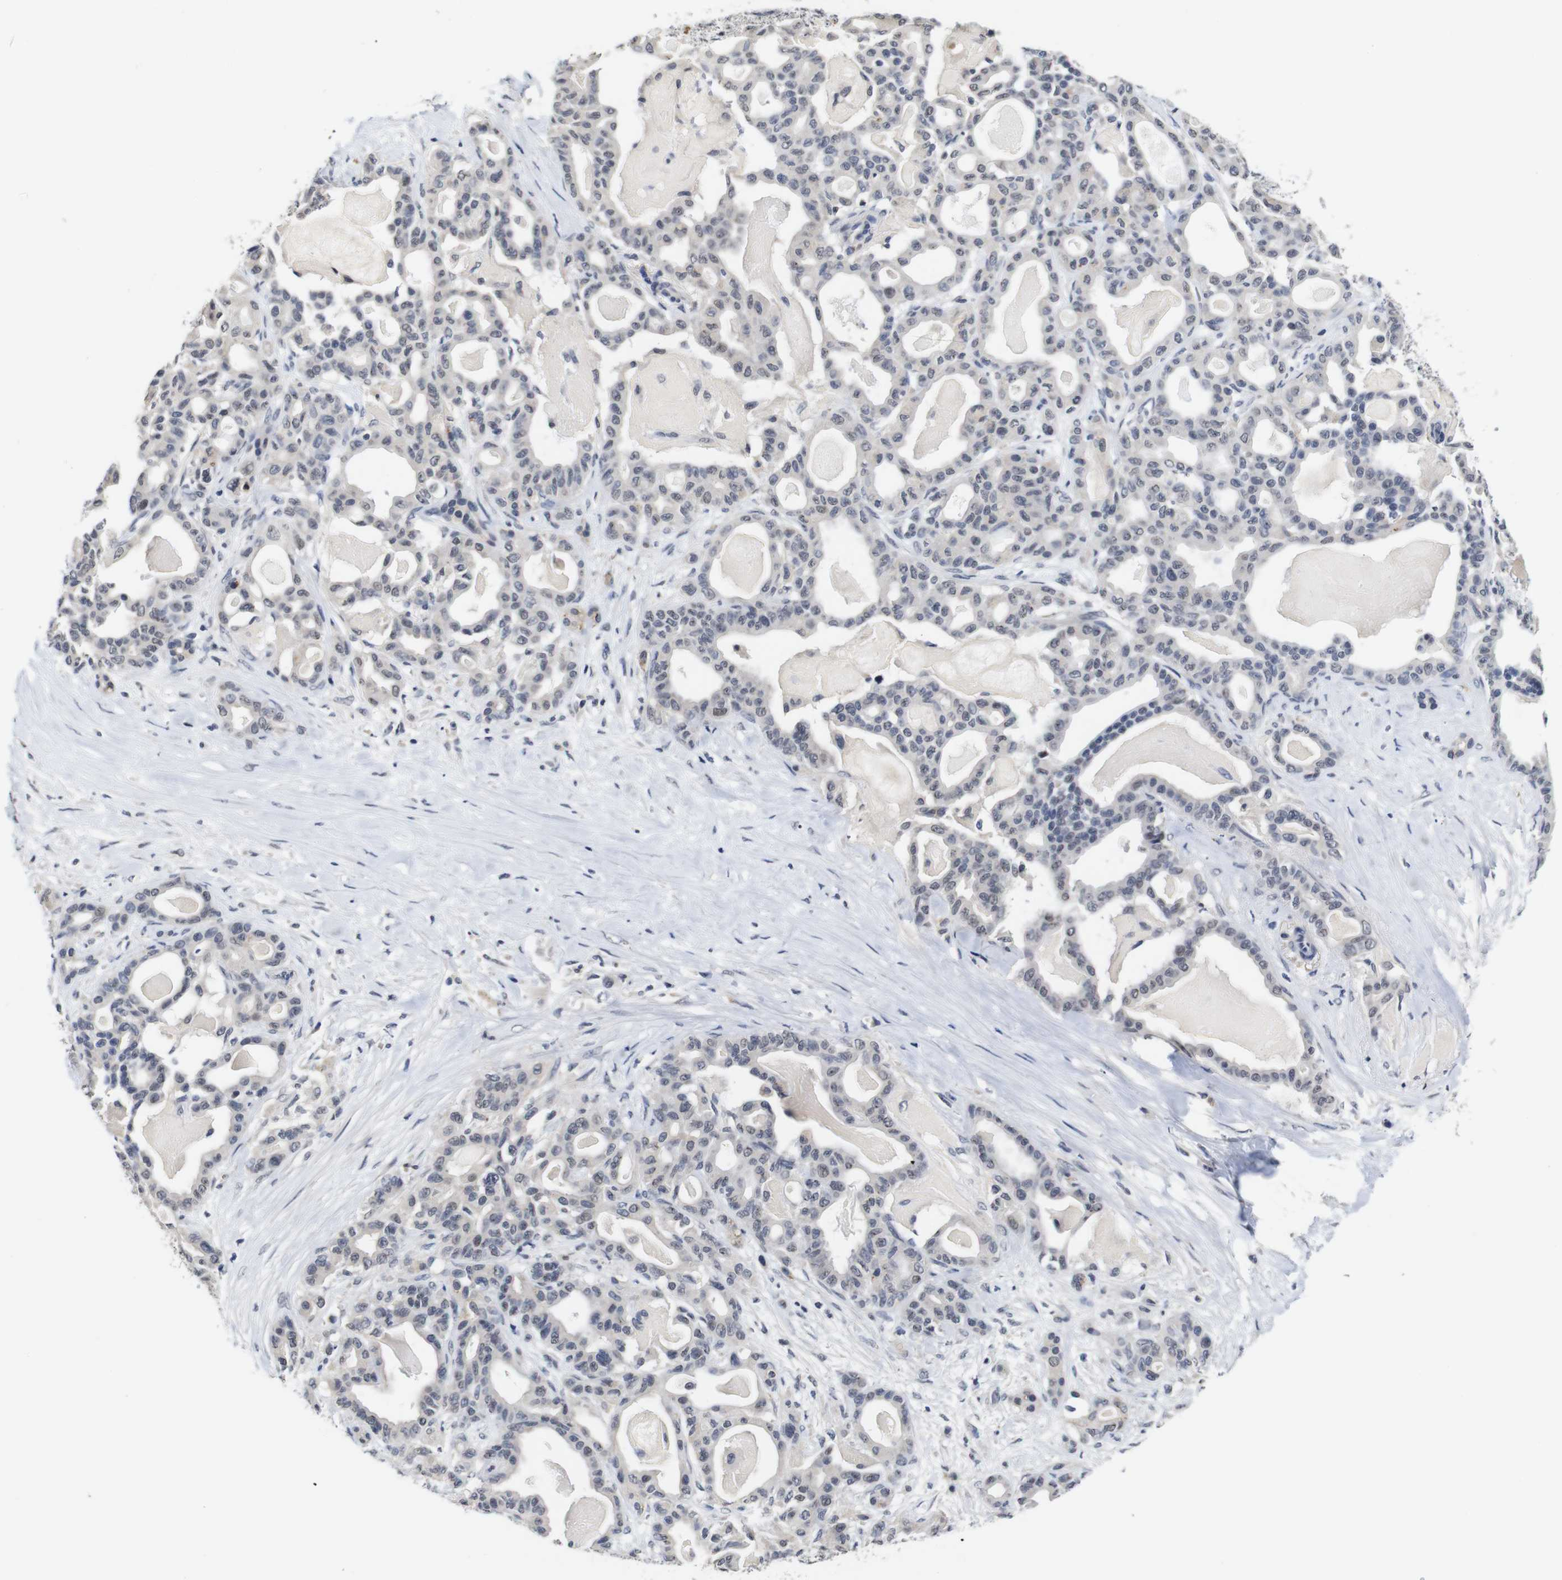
{"staining": {"intensity": "negative", "quantity": "none", "location": "none"}, "tissue": "pancreatic cancer", "cell_type": "Tumor cells", "image_type": "cancer", "snomed": [{"axis": "morphology", "description": "Adenocarcinoma, NOS"}, {"axis": "topography", "description": "Pancreas"}], "caption": "Human pancreatic adenocarcinoma stained for a protein using immunohistochemistry (IHC) reveals no positivity in tumor cells.", "gene": "NTRK3", "patient": {"sex": "male", "age": 63}}